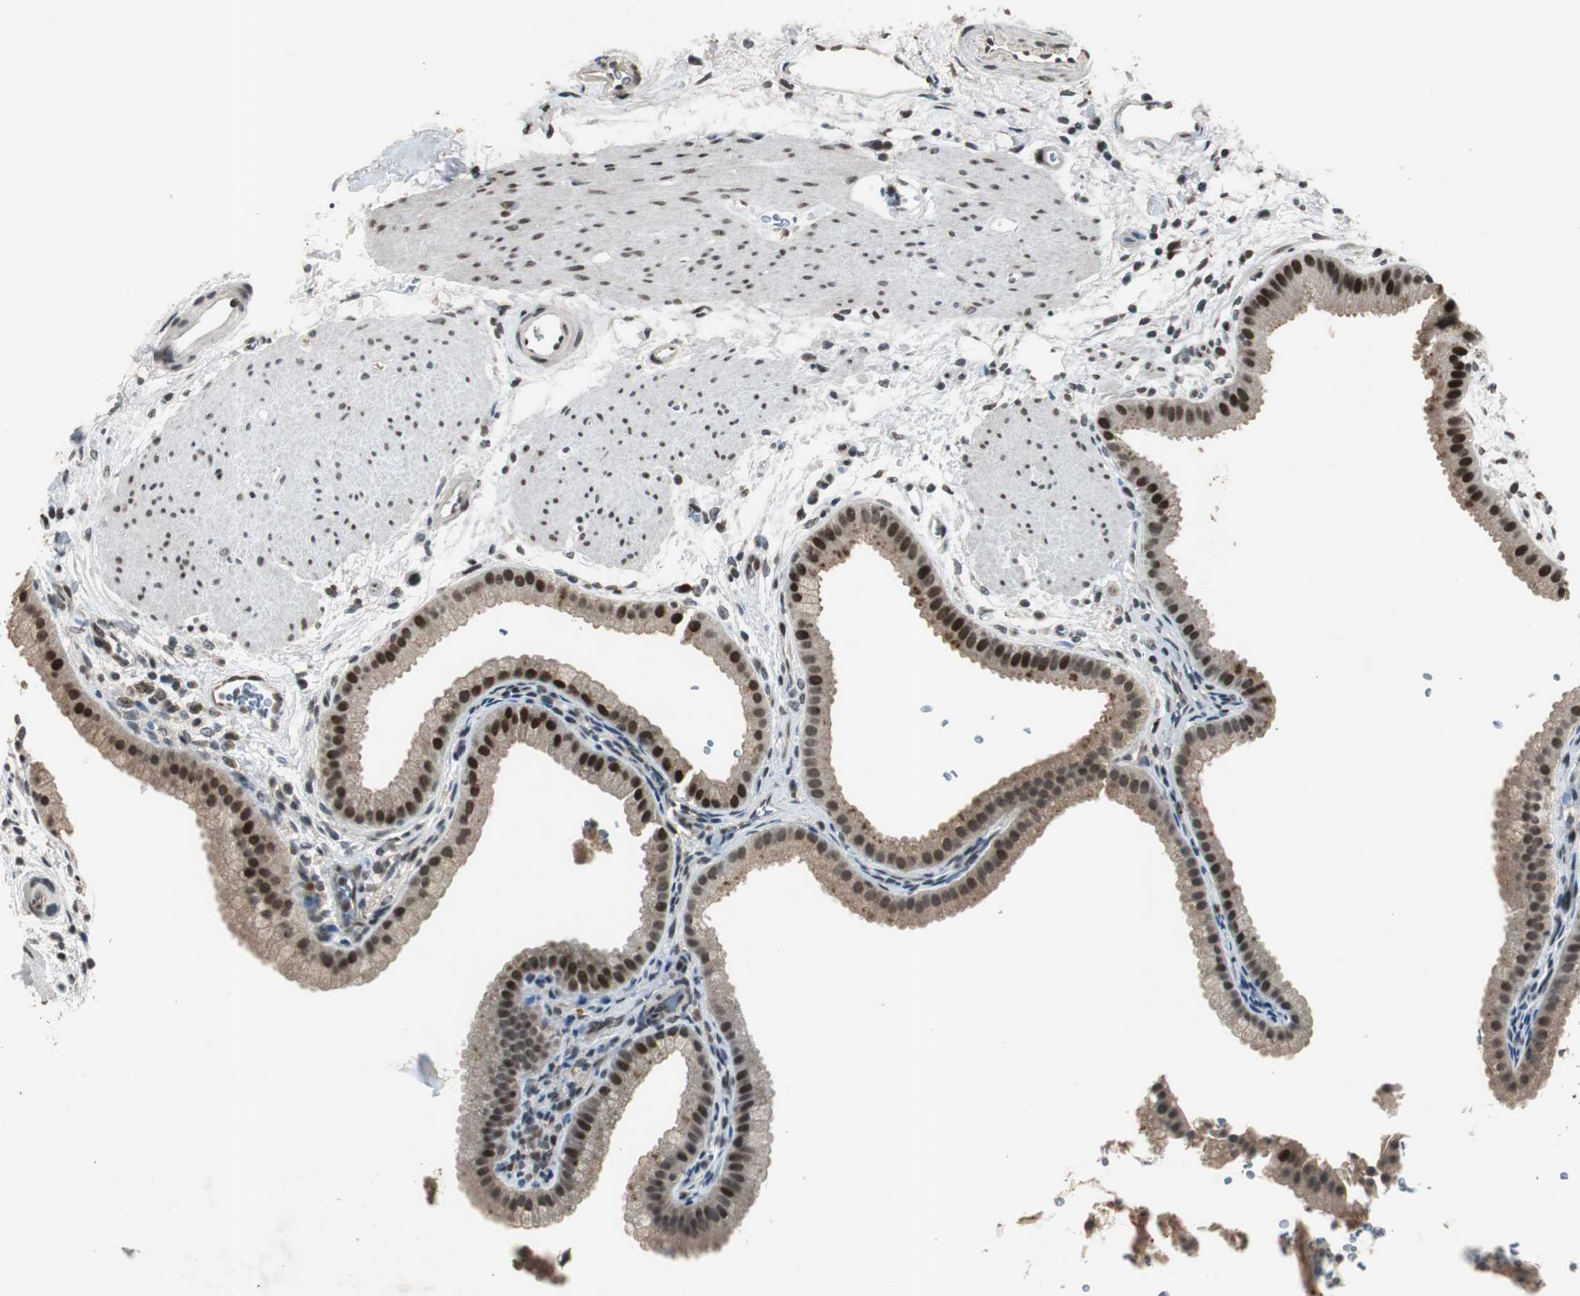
{"staining": {"intensity": "strong", "quantity": ">75%", "location": "nuclear"}, "tissue": "gallbladder", "cell_type": "Glandular cells", "image_type": "normal", "snomed": [{"axis": "morphology", "description": "Normal tissue, NOS"}, {"axis": "topography", "description": "Gallbladder"}], "caption": "This micrograph demonstrates IHC staining of normal gallbladder, with high strong nuclear positivity in about >75% of glandular cells.", "gene": "BOLA1", "patient": {"sex": "female", "age": 64}}